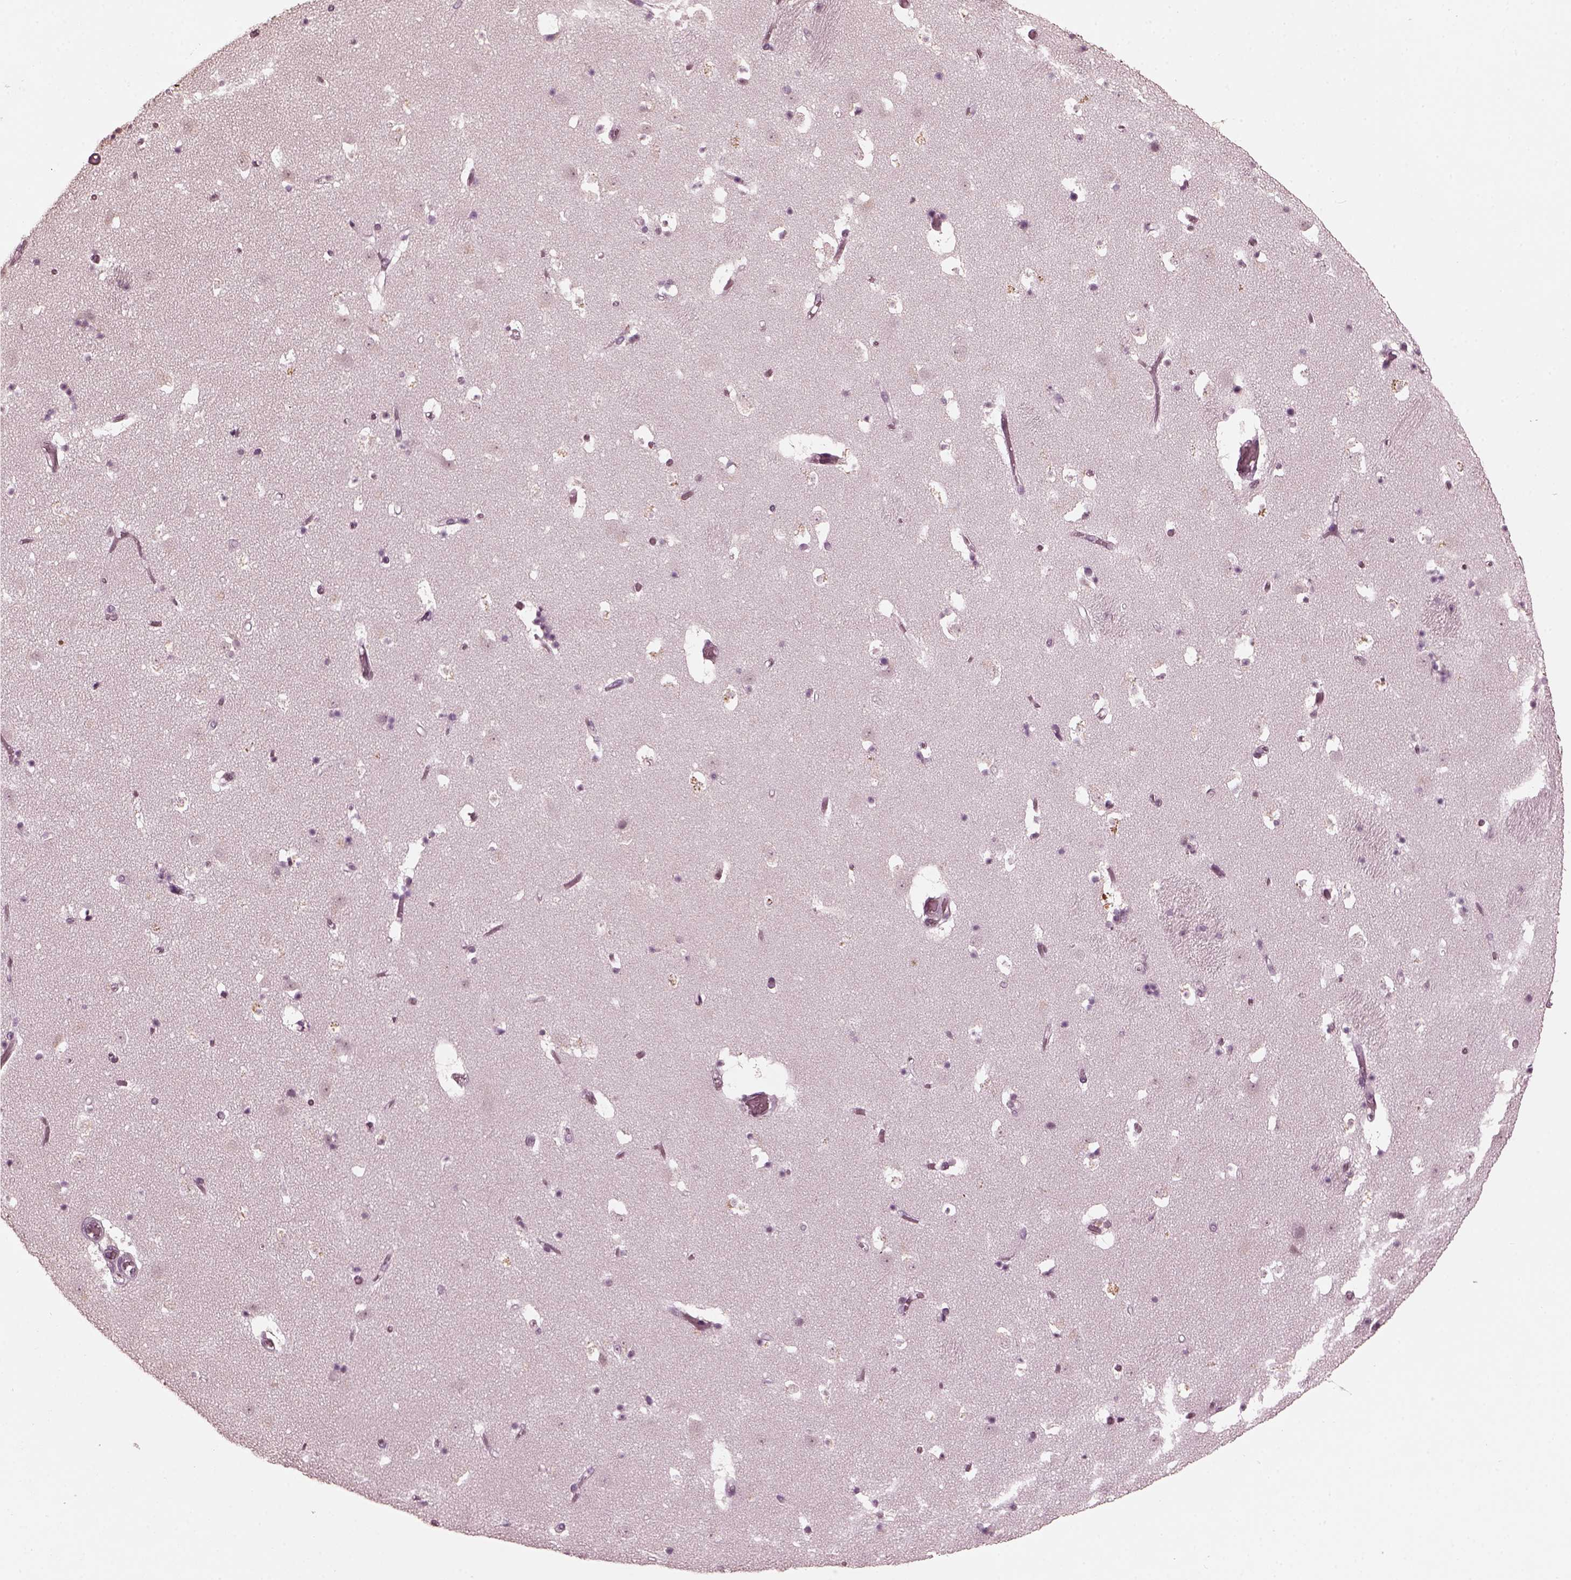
{"staining": {"intensity": "negative", "quantity": "none", "location": "none"}, "tissue": "caudate", "cell_type": "Glial cells", "image_type": "normal", "snomed": [{"axis": "morphology", "description": "Normal tissue, NOS"}, {"axis": "topography", "description": "Lateral ventricle wall"}], "caption": "The micrograph exhibits no significant expression in glial cells of caudate. Brightfield microscopy of immunohistochemistry stained with DAB (3,3'-diaminobenzidine) (brown) and hematoxylin (blue), captured at high magnification.", "gene": "KRT79", "patient": {"sex": "female", "age": 42}}